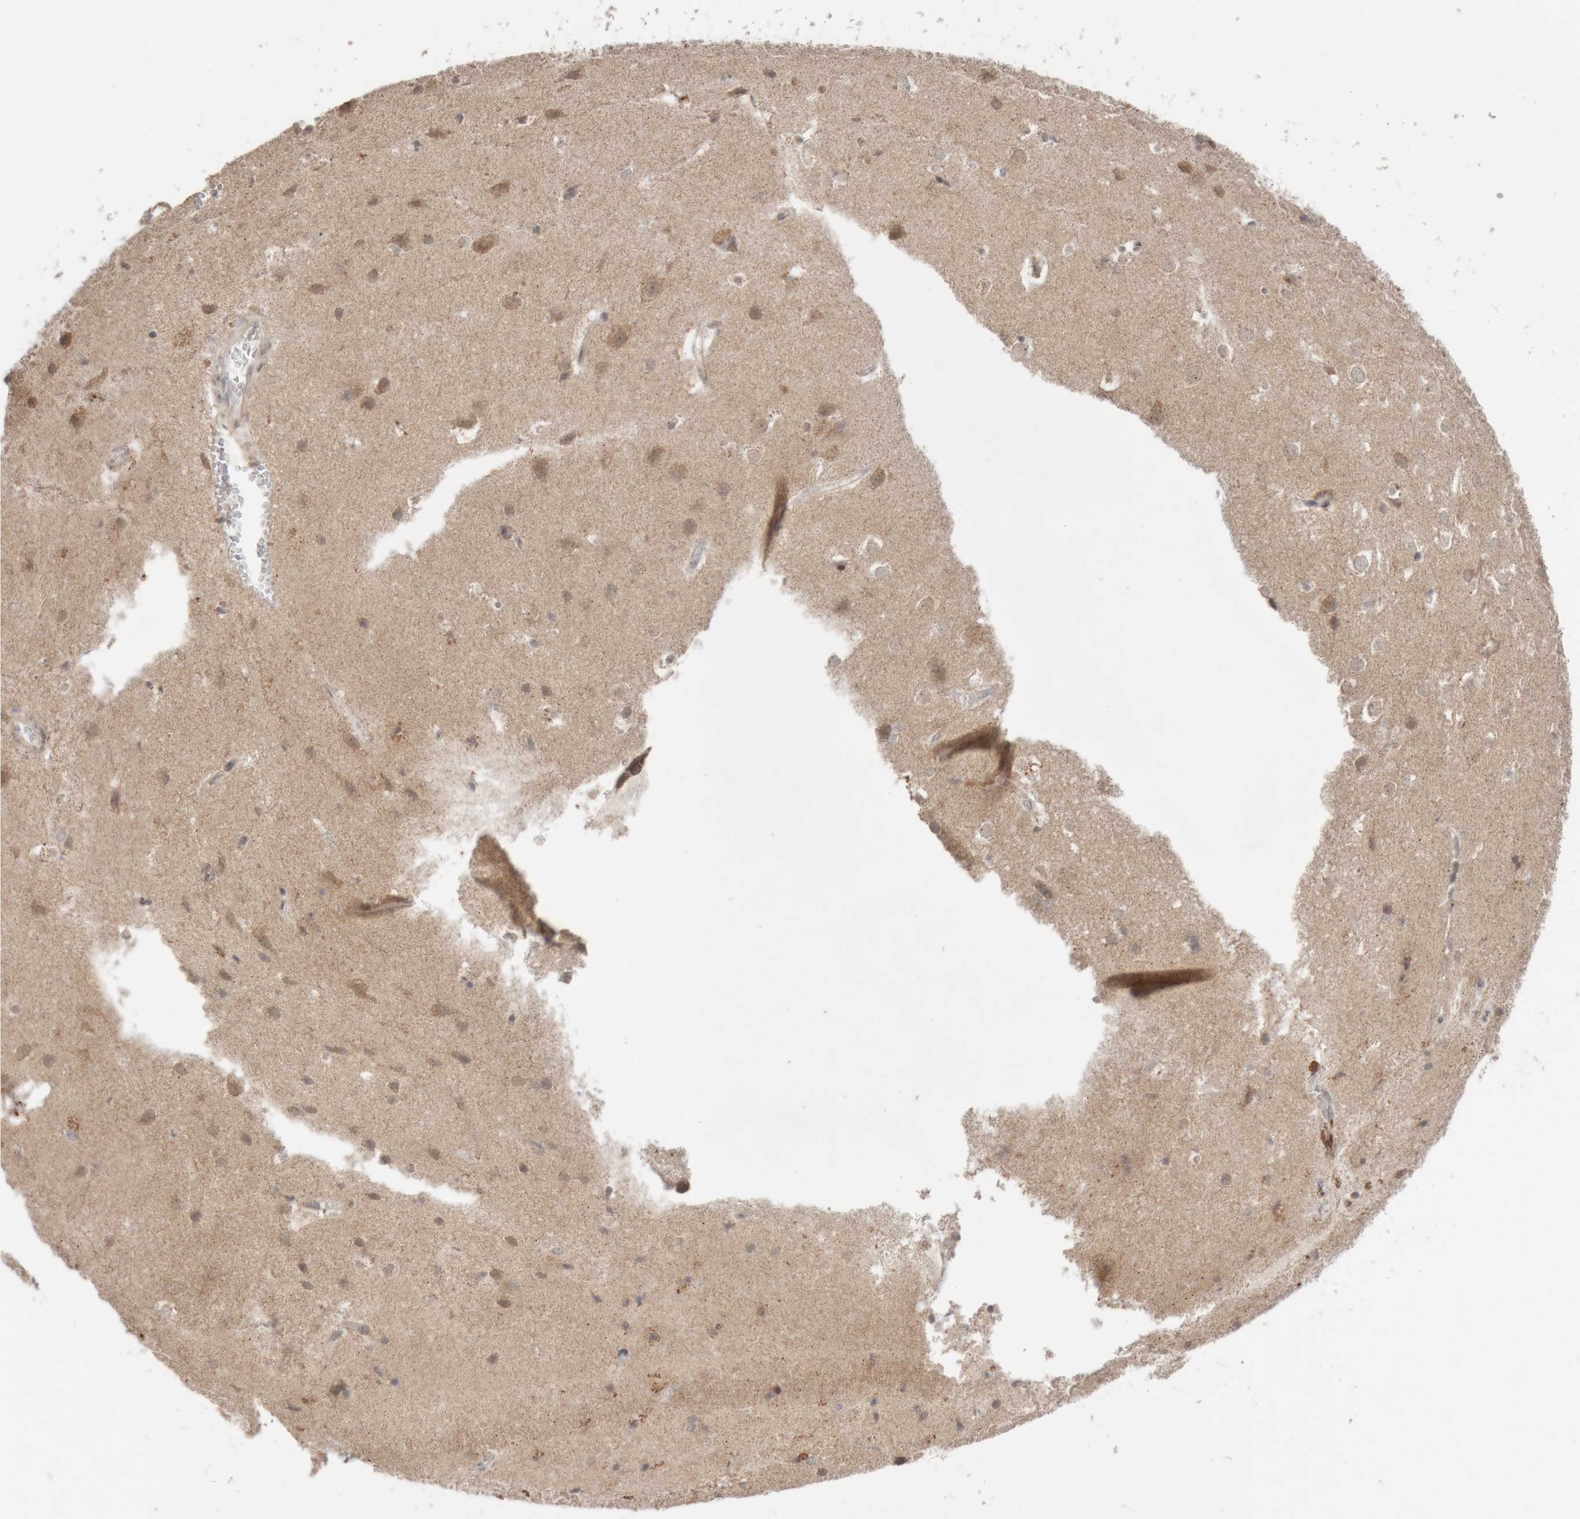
{"staining": {"intensity": "weak", "quantity": "25%-75%", "location": "cytoplasmic/membranous"}, "tissue": "cerebral cortex", "cell_type": "Endothelial cells", "image_type": "normal", "snomed": [{"axis": "morphology", "description": "Normal tissue, NOS"}, {"axis": "topography", "description": "Cerebral cortex"}], "caption": "A low amount of weak cytoplasmic/membranous positivity is seen in approximately 25%-75% of endothelial cells in normal cerebral cortex.", "gene": "KIF21B", "patient": {"sex": "male", "age": 54}}